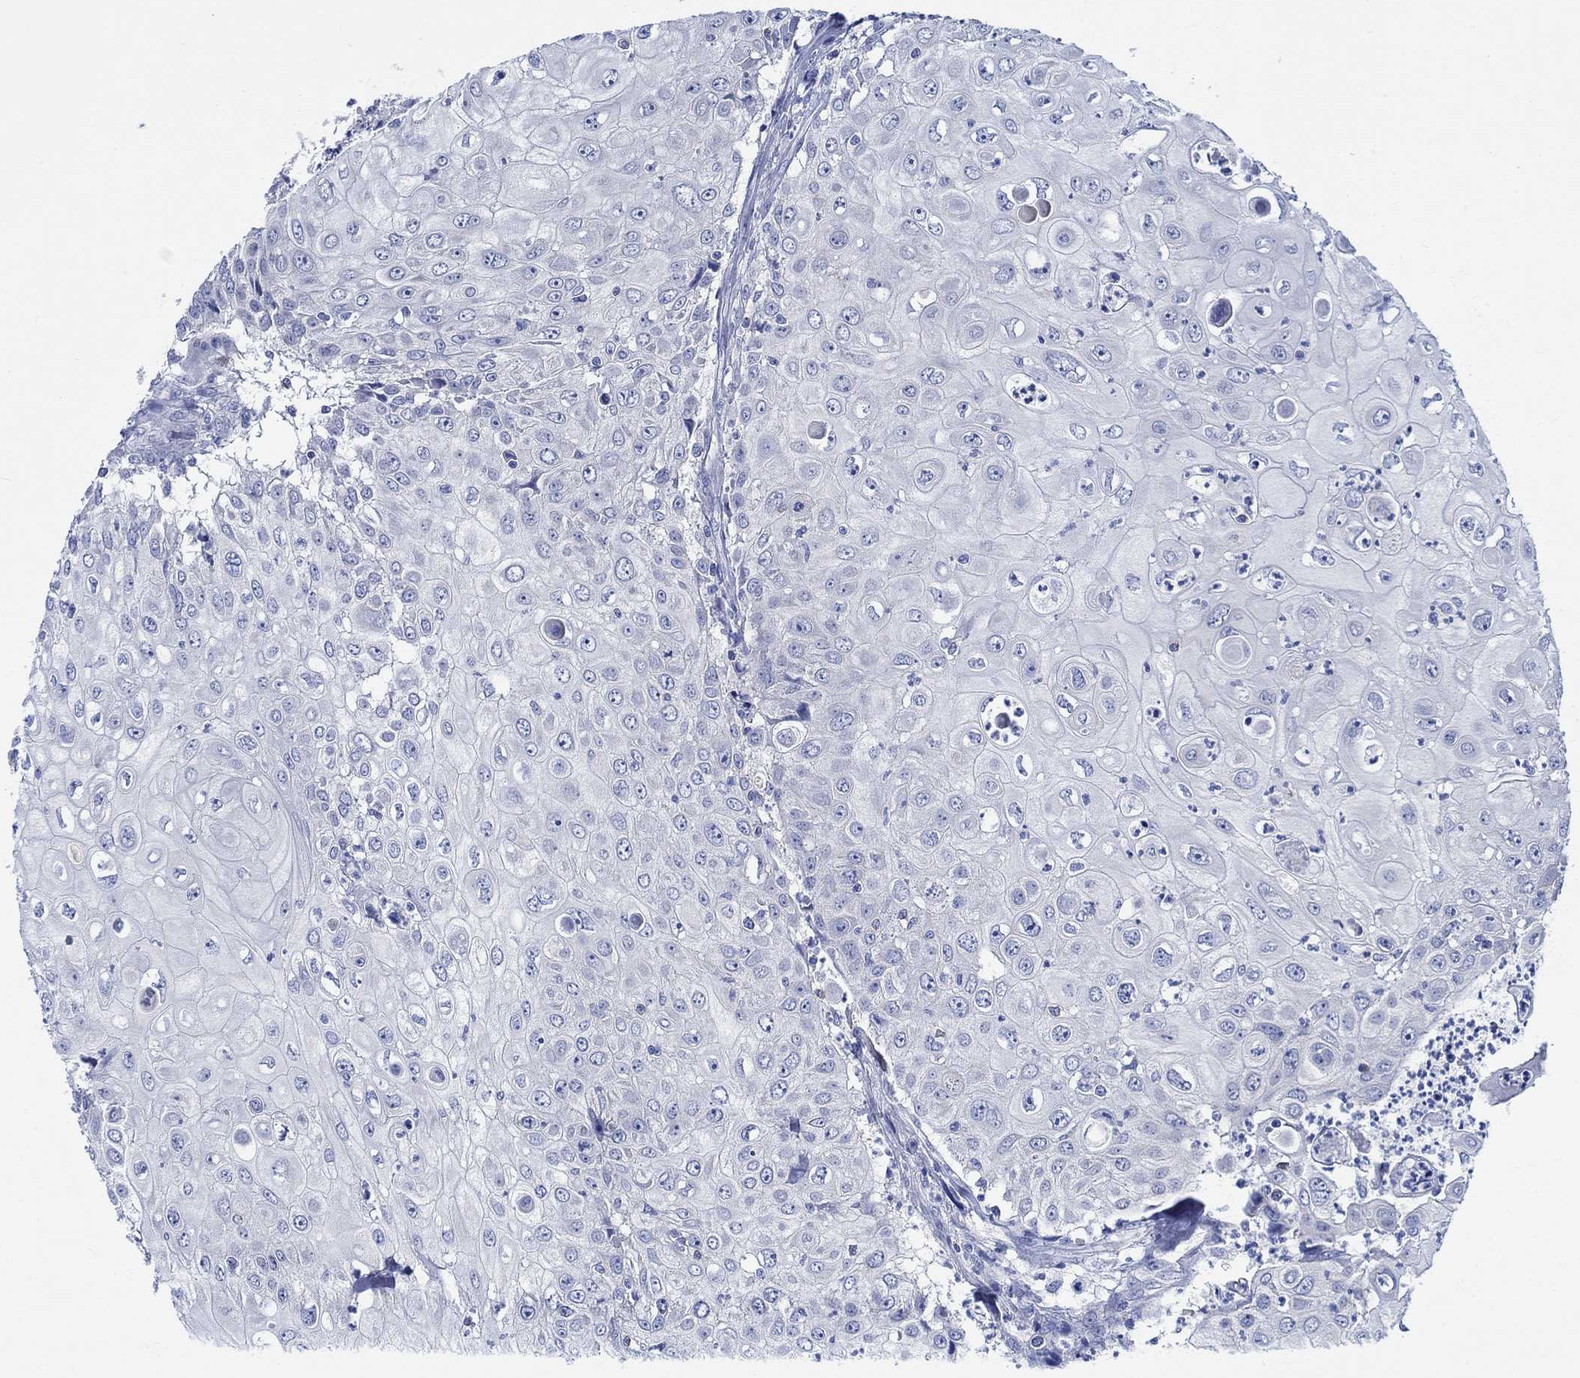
{"staining": {"intensity": "negative", "quantity": "none", "location": "none"}, "tissue": "urothelial cancer", "cell_type": "Tumor cells", "image_type": "cancer", "snomed": [{"axis": "morphology", "description": "Urothelial carcinoma, High grade"}, {"axis": "topography", "description": "Urinary bladder"}], "caption": "Urothelial carcinoma (high-grade) was stained to show a protein in brown. There is no significant positivity in tumor cells.", "gene": "PTPRN2", "patient": {"sex": "female", "age": 79}}